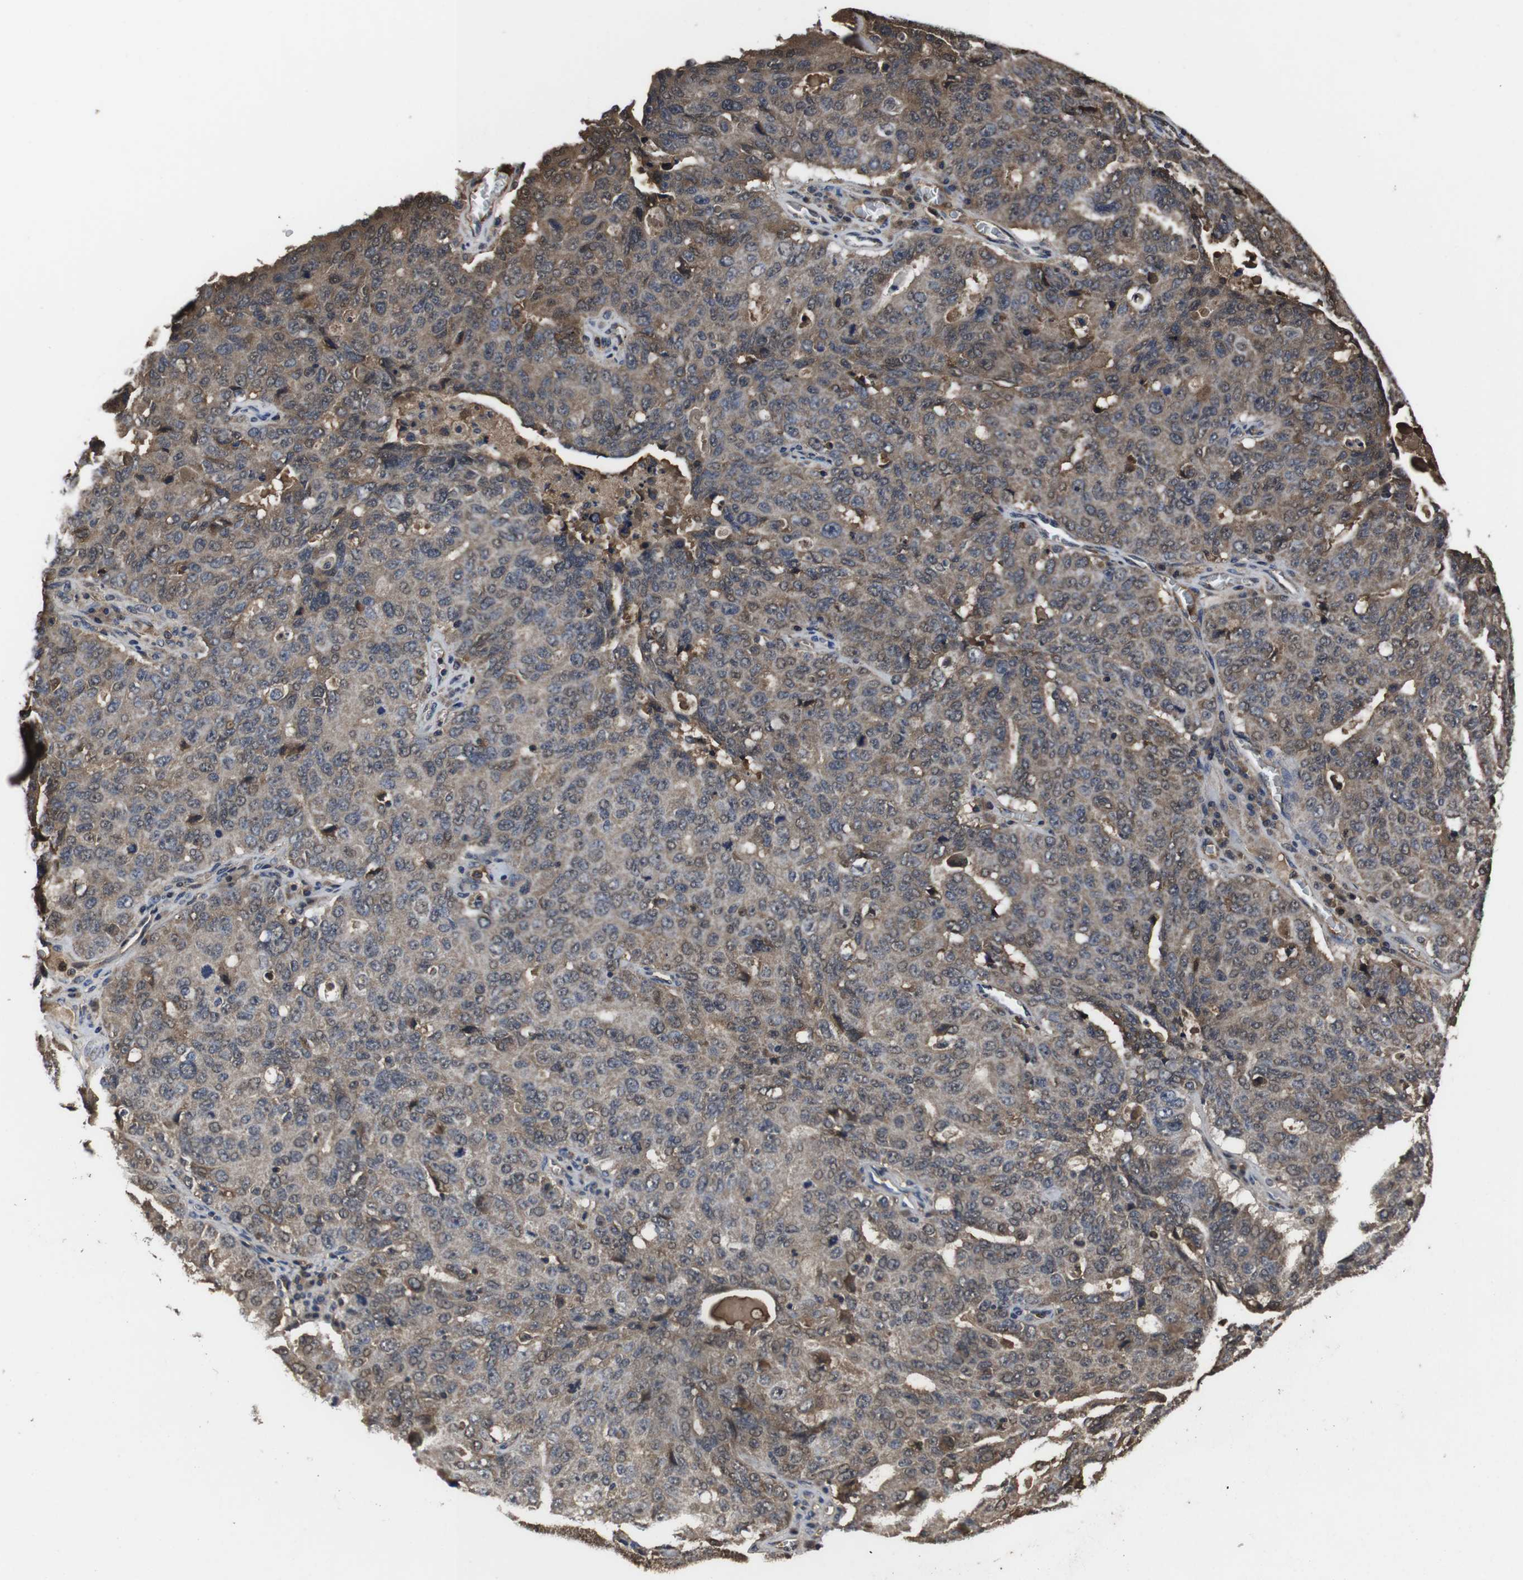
{"staining": {"intensity": "moderate", "quantity": "25%-75%", "location": "cytoplasmic/membranous"}, "tissue": "ovarian cancer", "cell_type": "Tumor cells", "image_type": "cancer", "snomed": [{"axis": "morphology", "description": "Carcinoma, endometroid"}, {"axis": "topography", "description": "Ovary"}], "caption": "An immunohistochemistry (IHC) photomicrograph of neoplastic tissue is shown. Protein staining in brown highlights moderate cytoplasmic/membranous positivity in endometroid carcinoma (ovarian) within tumor cells.", "gene": "CXCL11", "patient": {"sex": "female", "age": 62}}